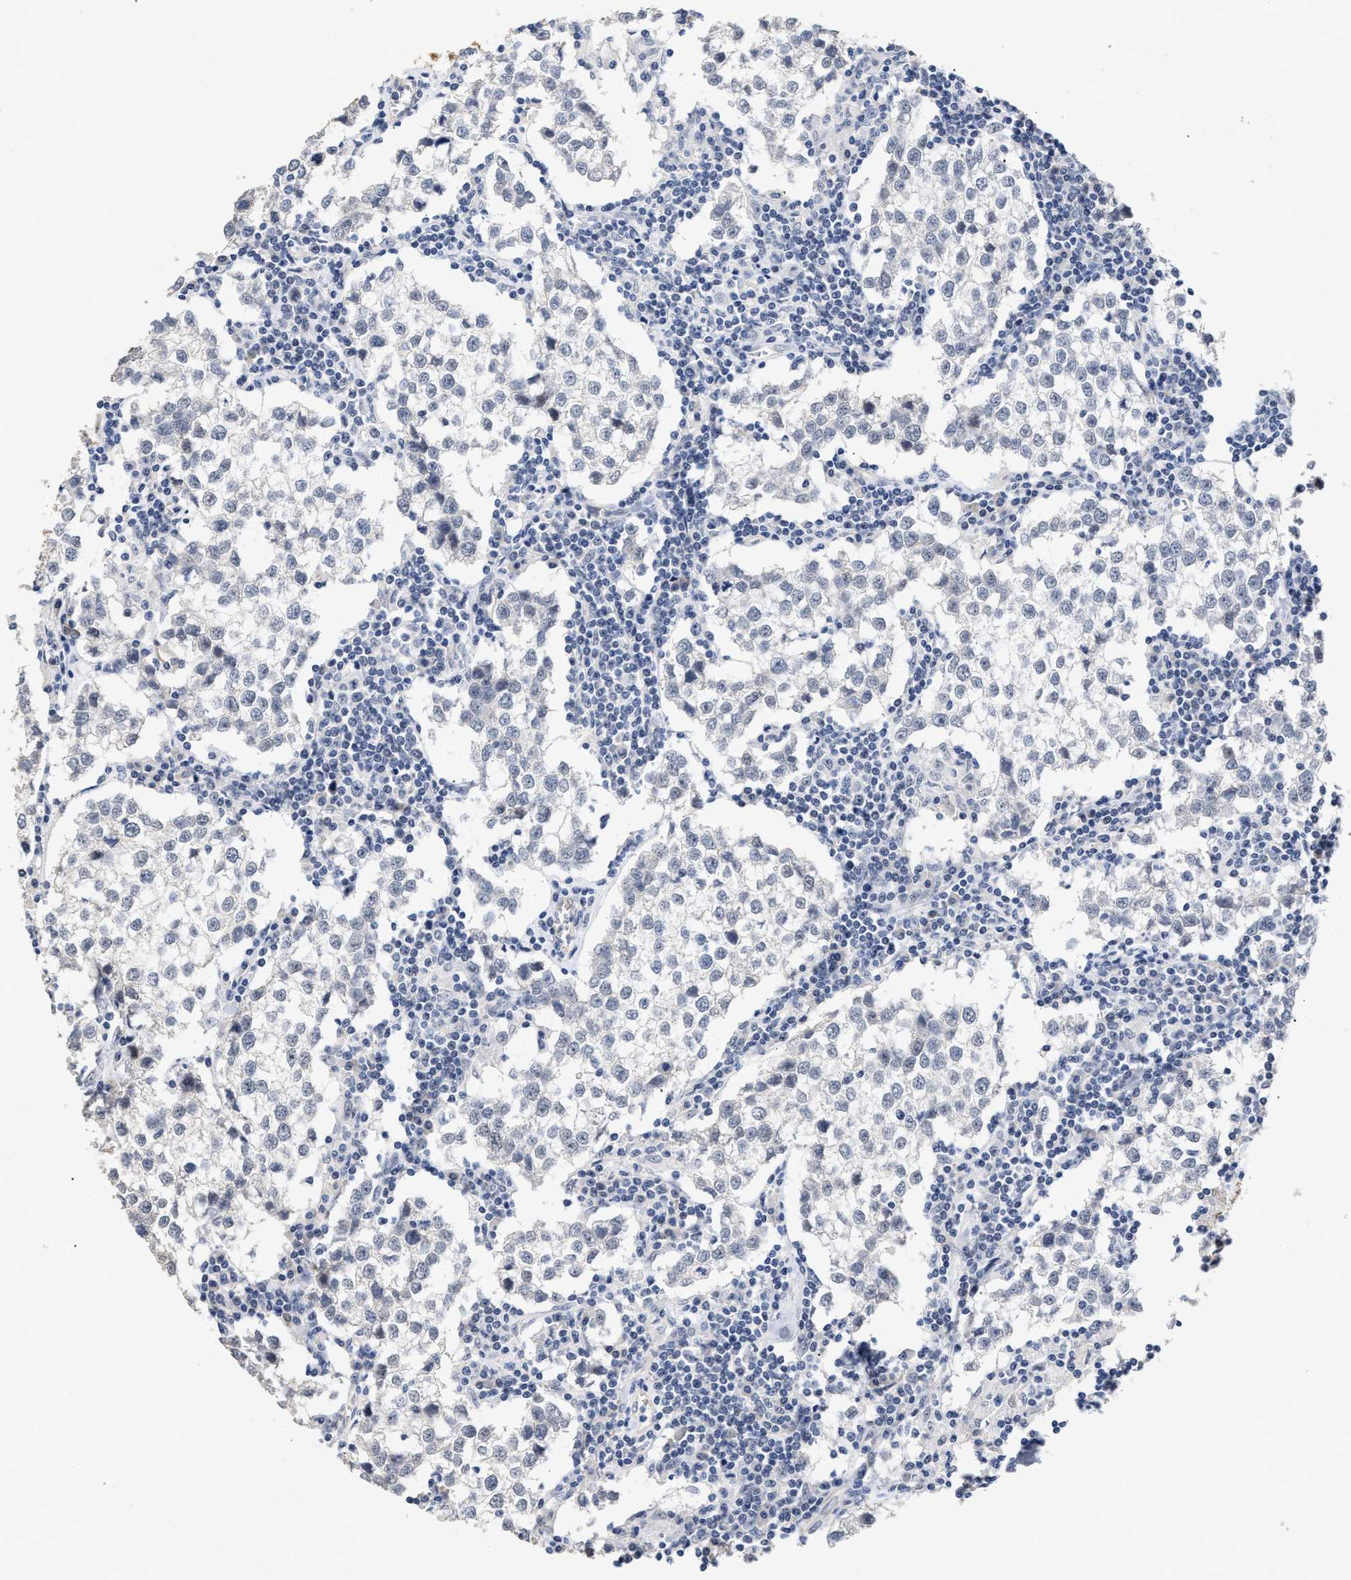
{"staining": {"intensity": "negative", "quantity": "none", "location": "none"}, "tissue": "testis cancer", "cell_type": "Tumor cells", "image_type": "cancer", "snomed": [{"axis": "morphology", "description": "Seminoma, NOS"}, {"axis": "morphology", "description": "Carcinoma, Embryonal, NOS"}, {"axis": "topography", "description": "Testis"}], "caption": "High power microscopy photomicrograph of an immunohistochemistry (IHC) micrograph of testis seminoma, revealing no significant staining in tumor cells.", "gene": "AHNAK2", "patient": {"sex": "male", "age": 36}}